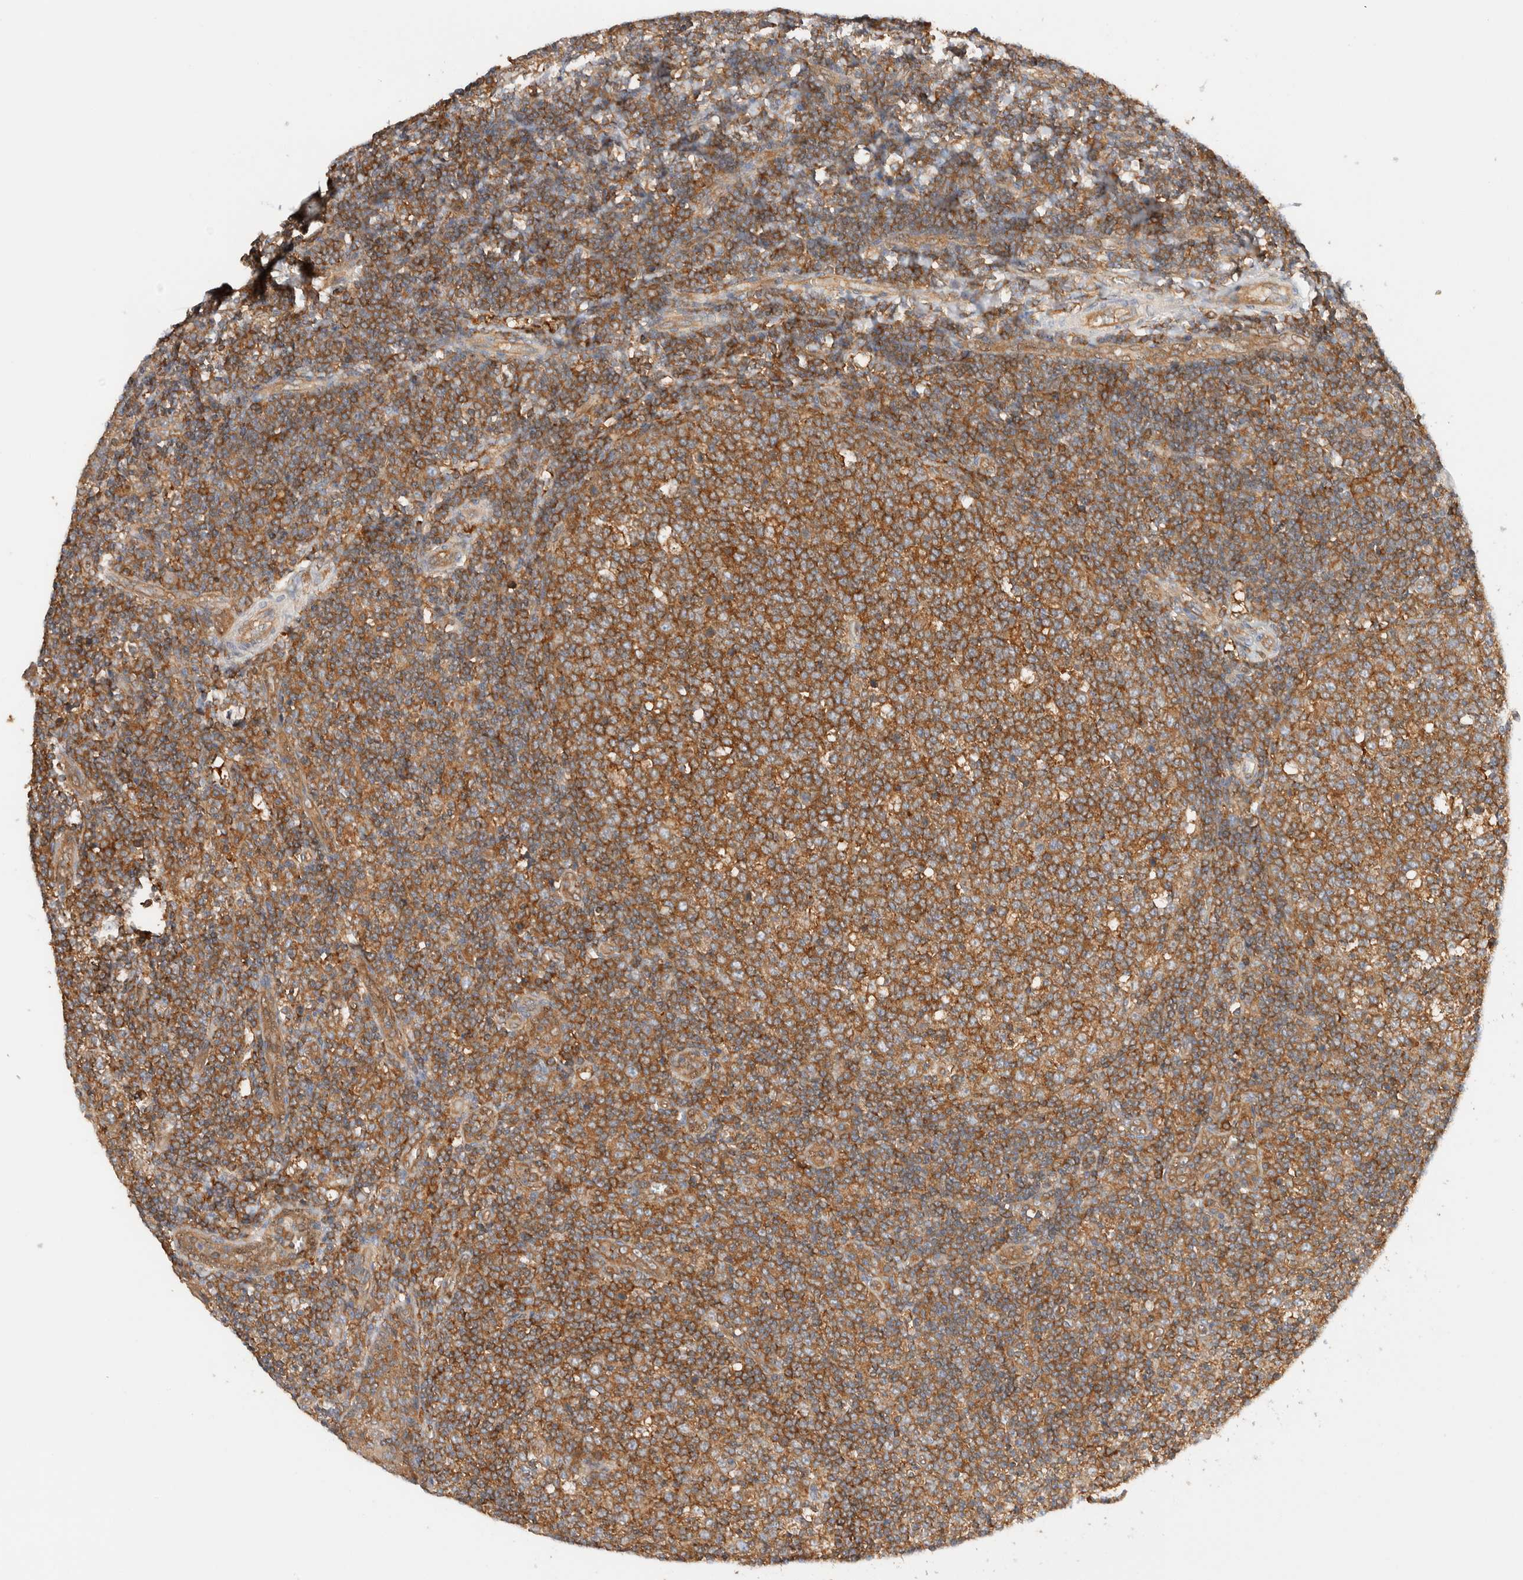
{"staining": {"intensity": "strong", "quantity": ">75%", "location": "cytoplasmic/membranous"}, "tissue": "tonsil", "cell_type": "Germinal center cells", "image_type": "normal", "snomed": [{"axis": "morphology", "description": "Normal tissue, NOS"}, {"axis": "topography", "description": "Tonsil"}], "caption": "Immunohistochemical staining of normal tonsil demonstrates high levels of strong cytoplasmic/membranous staining in about >75% of germinal center cells. (DAB IHC with brightfield microscopy, high magnification).", "gene": "RABEP1", "patient": {"sex": "female", "age": 19}}